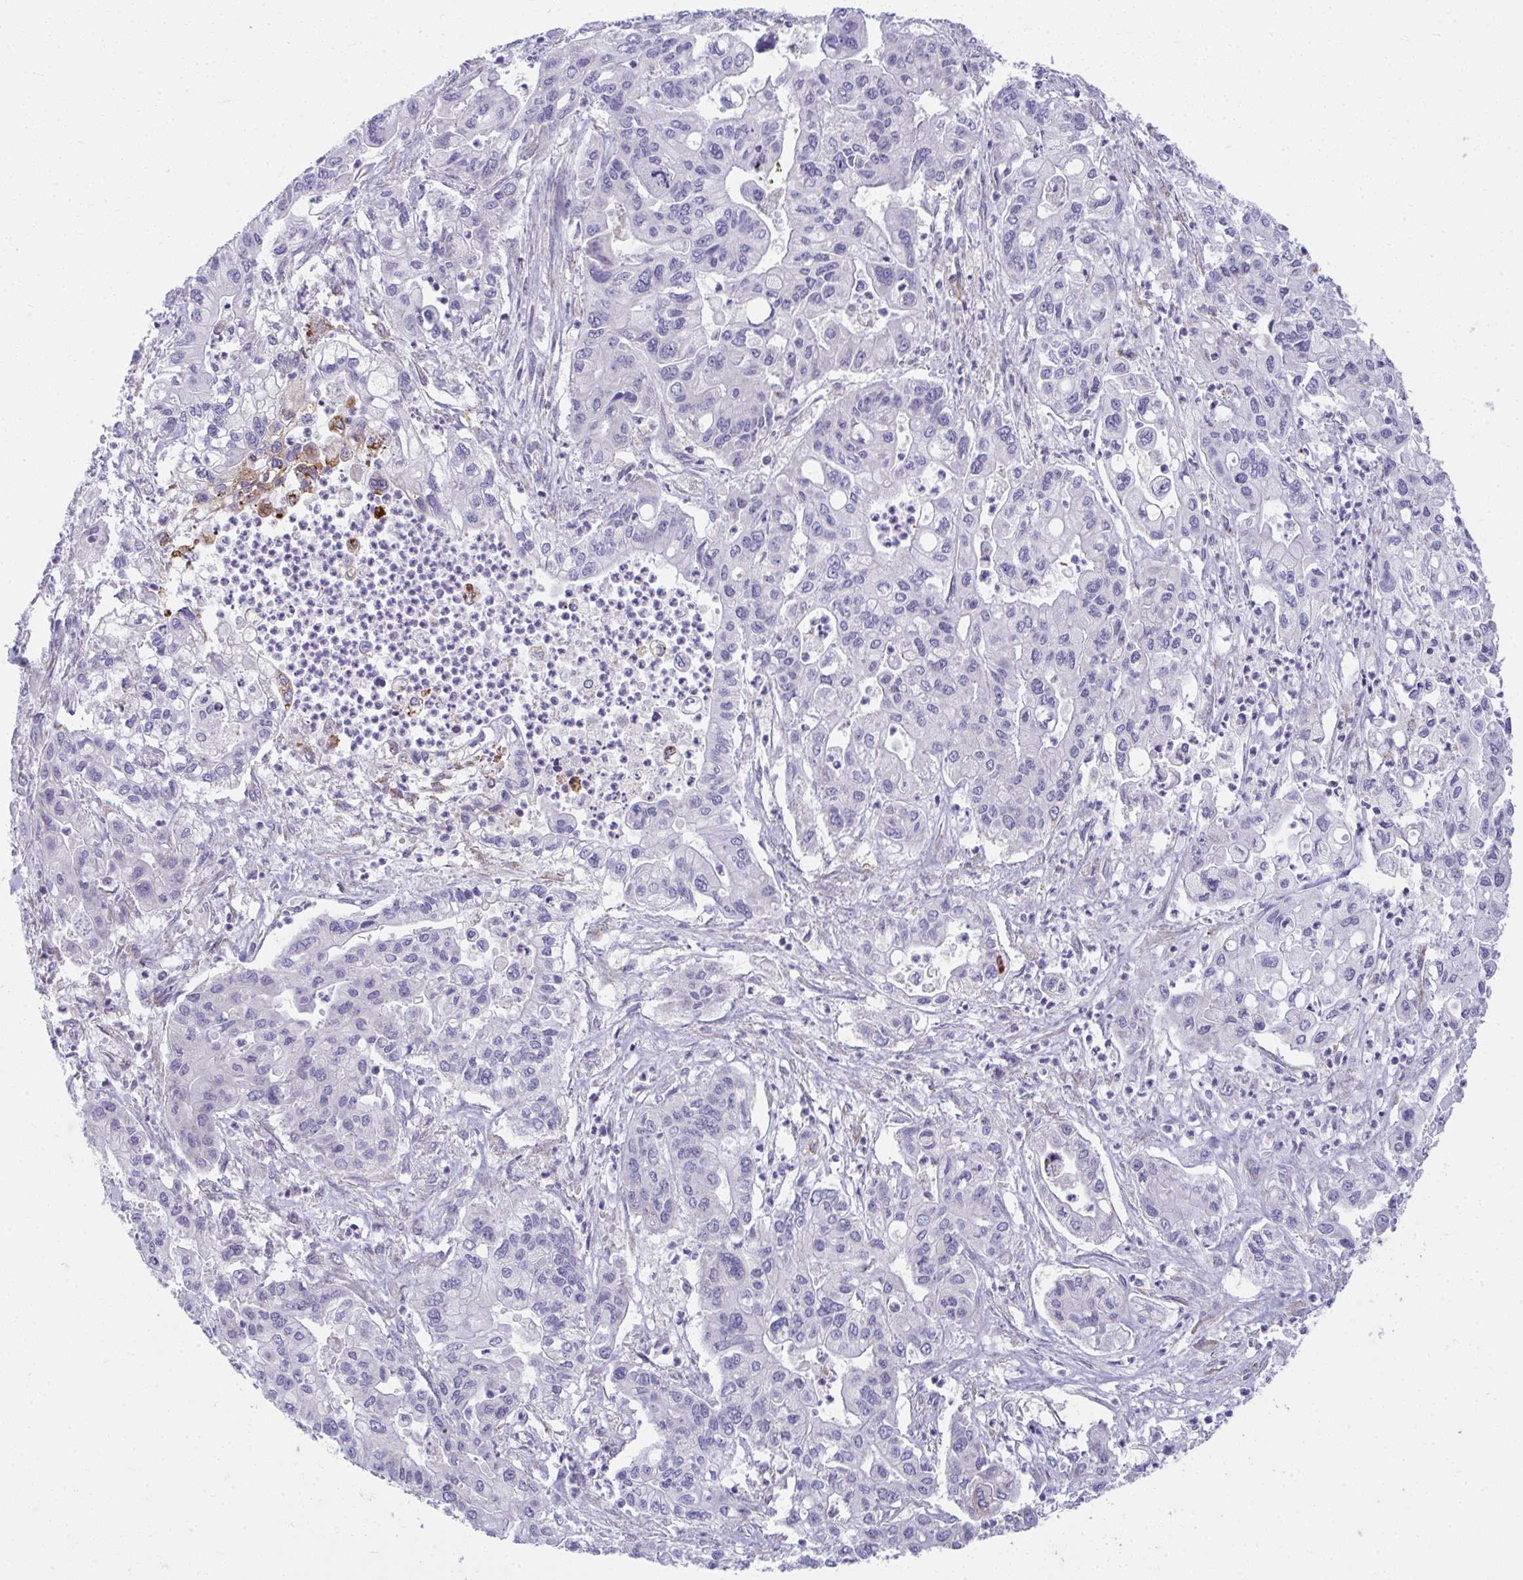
{"staining": {"intensity": "moderate", "quantity": "<25%", "location": "cytoplasmic/membranous"}, "tissue": "pancreatic cancer", "cell_type": "Tumor cells", "image_type": "cancer", "snomed": [{"axis": "morphology", "description": "Adenocarcinoma, NOS"}, {"axis": "topography", "description": "Pancreas"}], "caption": "Tumor cells reveal low levels of moderate cytoplasmic/membranous staining in approximately <25% of cells in human adenocarcinoma (pancreatic). The protein is stained brown, and the nuclei are stained in blue (DAB IHC with brightfield microscopy, high magnification).", "gene": "FASLG", "patient": {"sex": "male", "age": 62}}